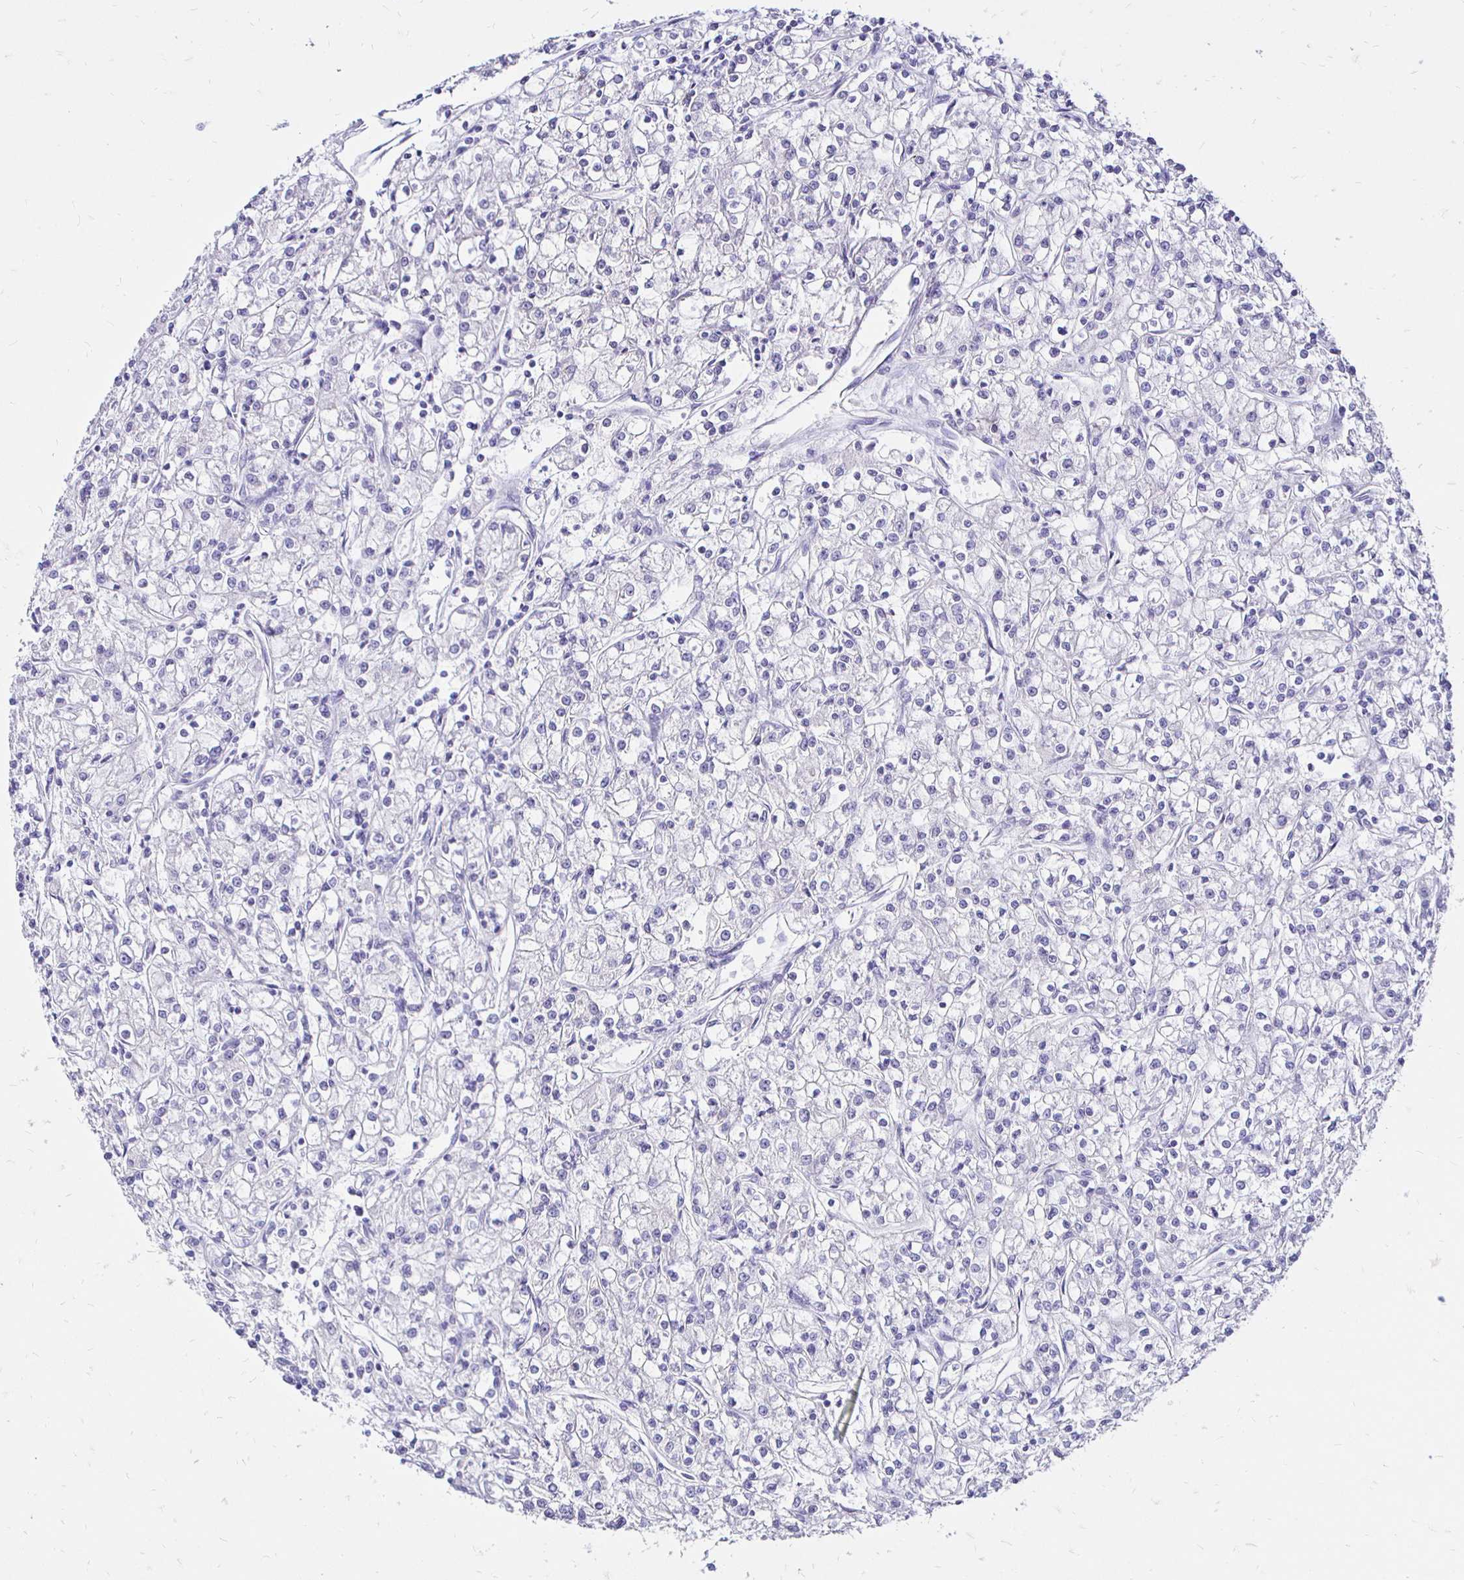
{"staining": {"intensity": "negative", "quantity": "none", "location": "none"}, "tissue": "renal cancer", "cell_type": "Tumor cells", "image_type": "cancer", "snomed": [{"axis": "morphology", "description": "Adenocarcinoma, NOS"}, {"axis": "topography", "description": "Kidney"}], "caption": "A histopathology image of renal cancer stained for a protein exhibits no brown staining in tumor cells.", "gene": "IRGC", "patient": {"sex": "female", "age": 59}}